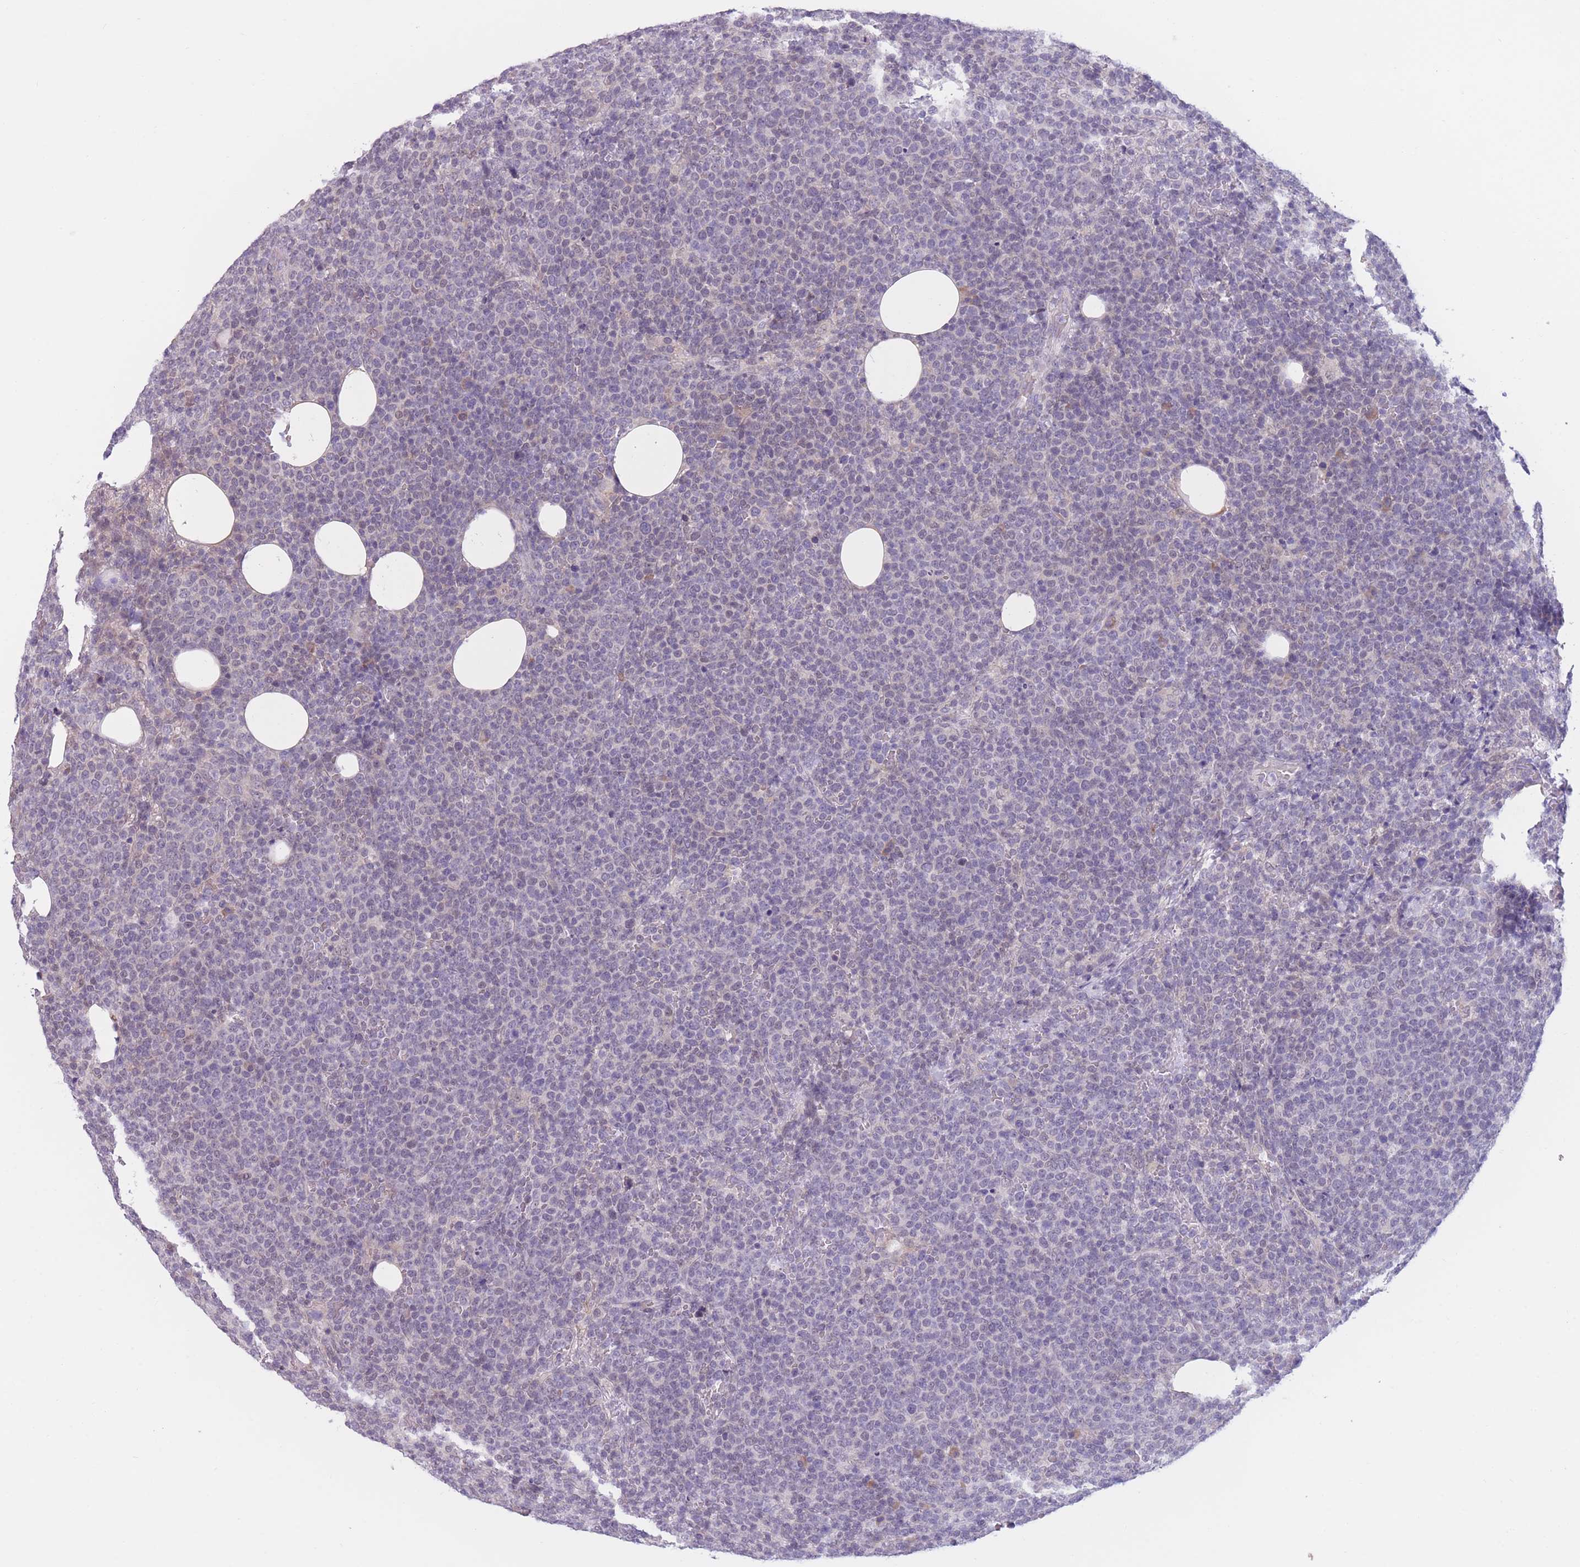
{"staining": {"intensity": "negative", "quantity": "none", "location": "none"}, "tissue": "lymphoma", "cell_type": "Tumor cells", "image_type": "cancer", "snomed": [{"axis": "morphology", "description": "Malignant lymphoma, non-Hodgkin's type, High grade"}, {"axis": "topography", "description": "Lymph node"}], "caption": "IHC histopathology image of neoplastic tissue: human lymphoma stained with DAB shows no significant protein positivity in tumor cells. (DAB IHC visualized using brightfield microscopy, high magnification).", "gene": "COL27A1", "patient": {"sex": "male", "age": 61}}